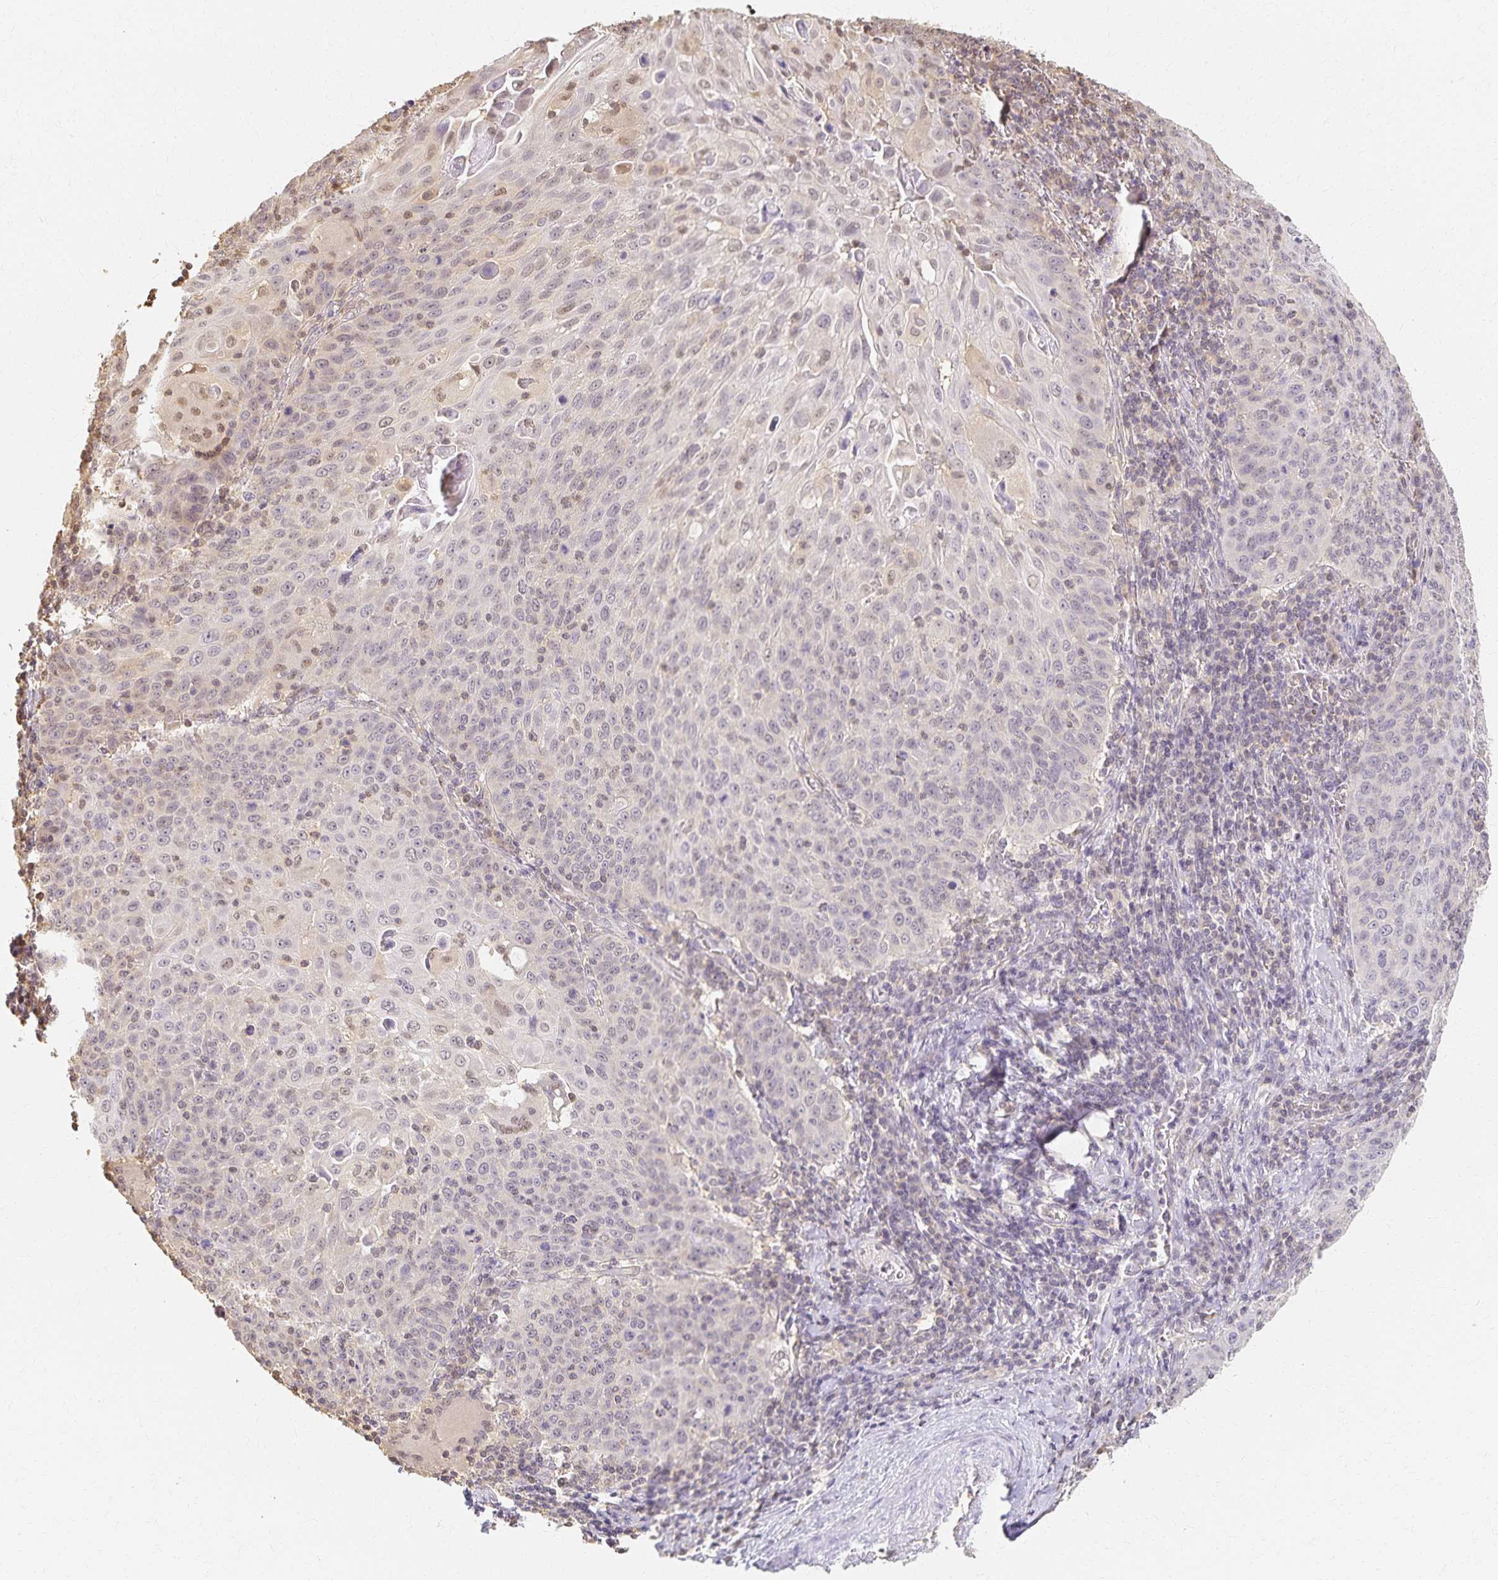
{"staining": {"intensity": "weak", "quantity": "<25%", "location": "nuclear"}, "tissue": "cervical cancer", "cell_type": "Tumor cells", "image_type": "cancer", "snomed": [{"axis": "morphology", "description": "Squamous cell carcinoma, NOS"}, {"axis": "topography", "description": "Cervix"}], "caption": "IHC of human cervical cancer reveals no expression in tumor cells. (Brightfield microscopy of DAB (3,3'-diaminobenzidine) immunohistochemistry at high magnification).", "gene": "AZGP1", "patient": {"sex": "female", "age": 65}}